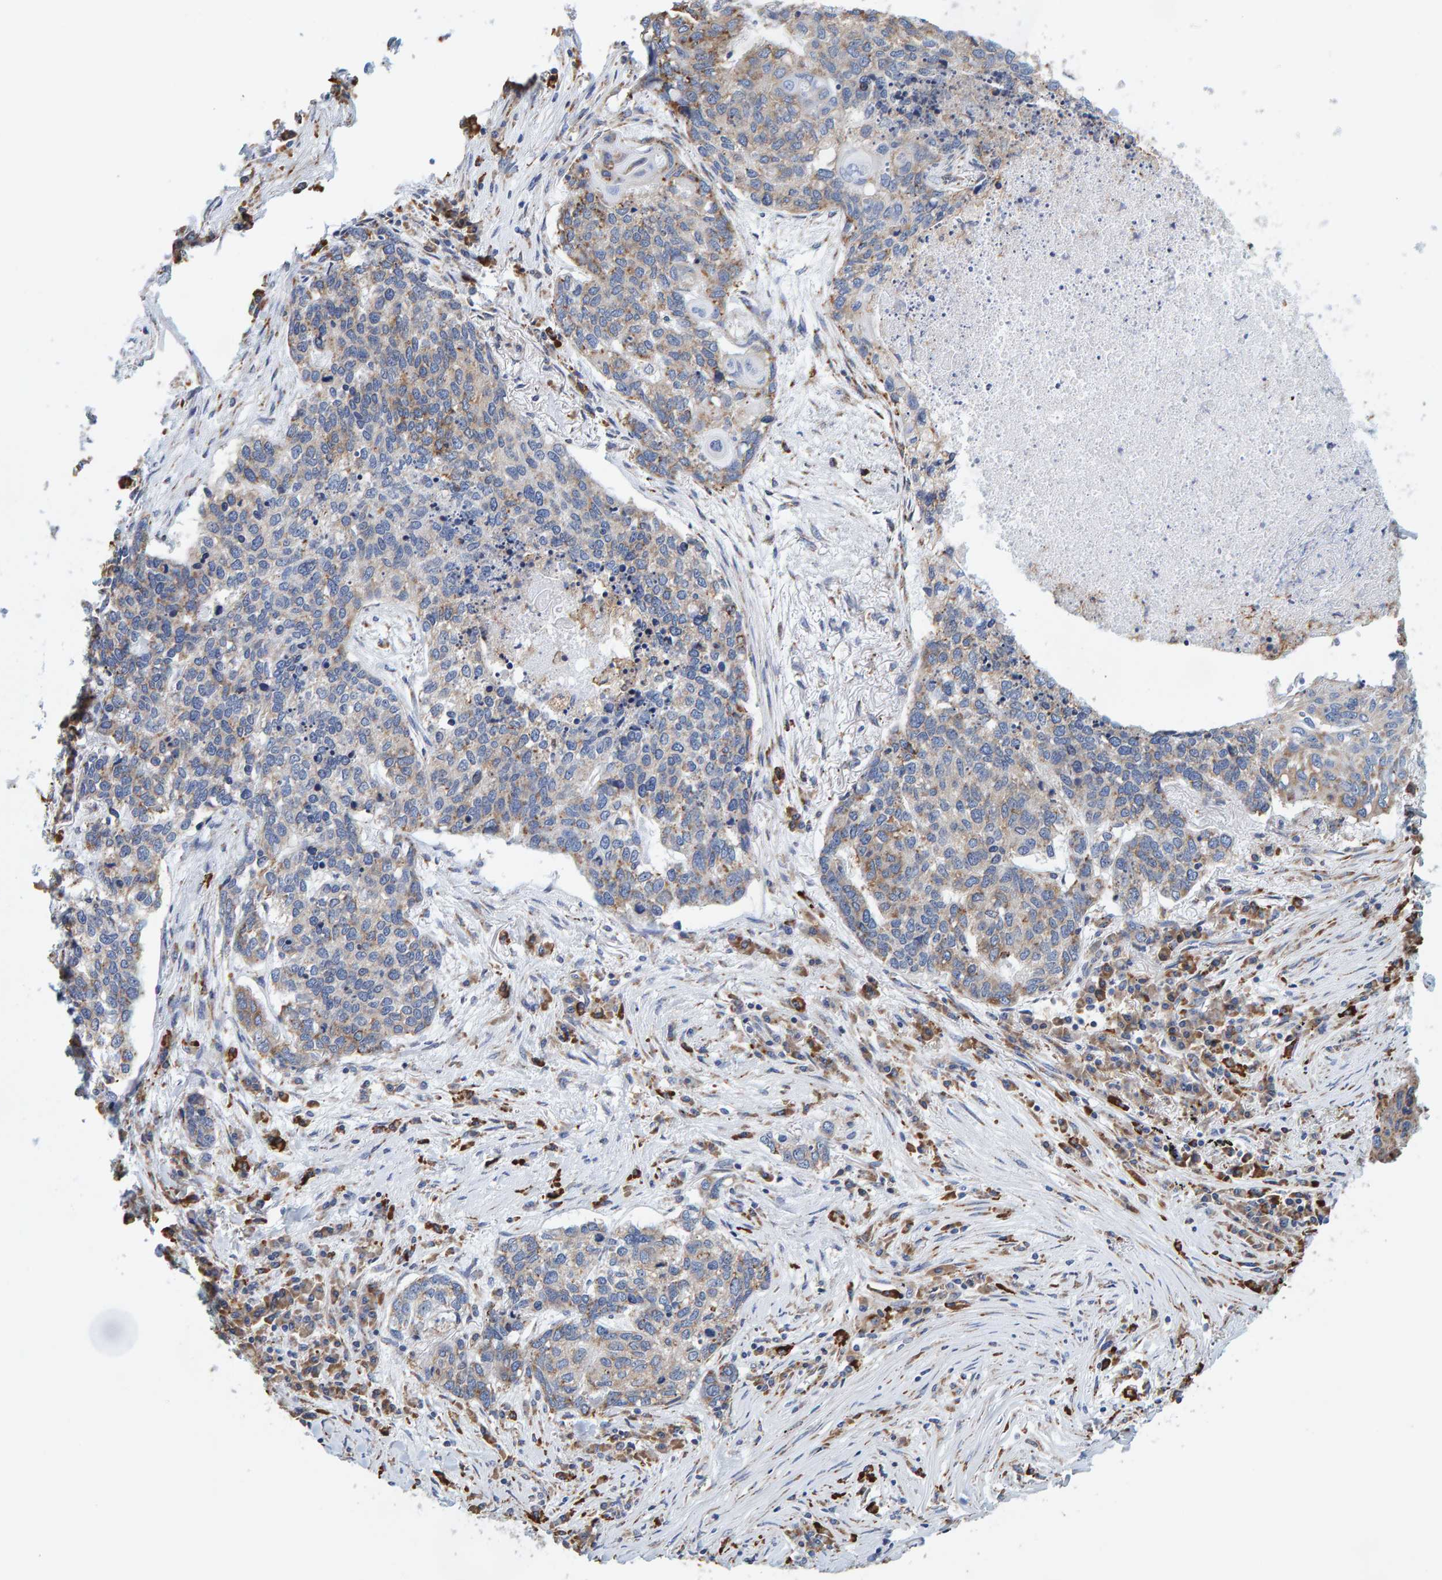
{"staining": {"intensity": "weak", "quantity": "25%-75%", "location": "cytoplasmic/membranous"}, "tissue": "lung cancer", "cell_type": "Tumor cells", "image_type": "cancer", "snomed": [{"axis": "morphology", "description": "Squamous cell carcinoma, NOS"}, {"axis": "topography", "description": "Lung"}], "caption": "Immunohistochemical staining of human lung cancer (squamous cell carcinoma) exhibits weak cytoplasmic/membranous protein positivity in about 25%-75% of tumor cells.", "gene": "SGPL1", "patient": {"sex": "female", "age": 63}}